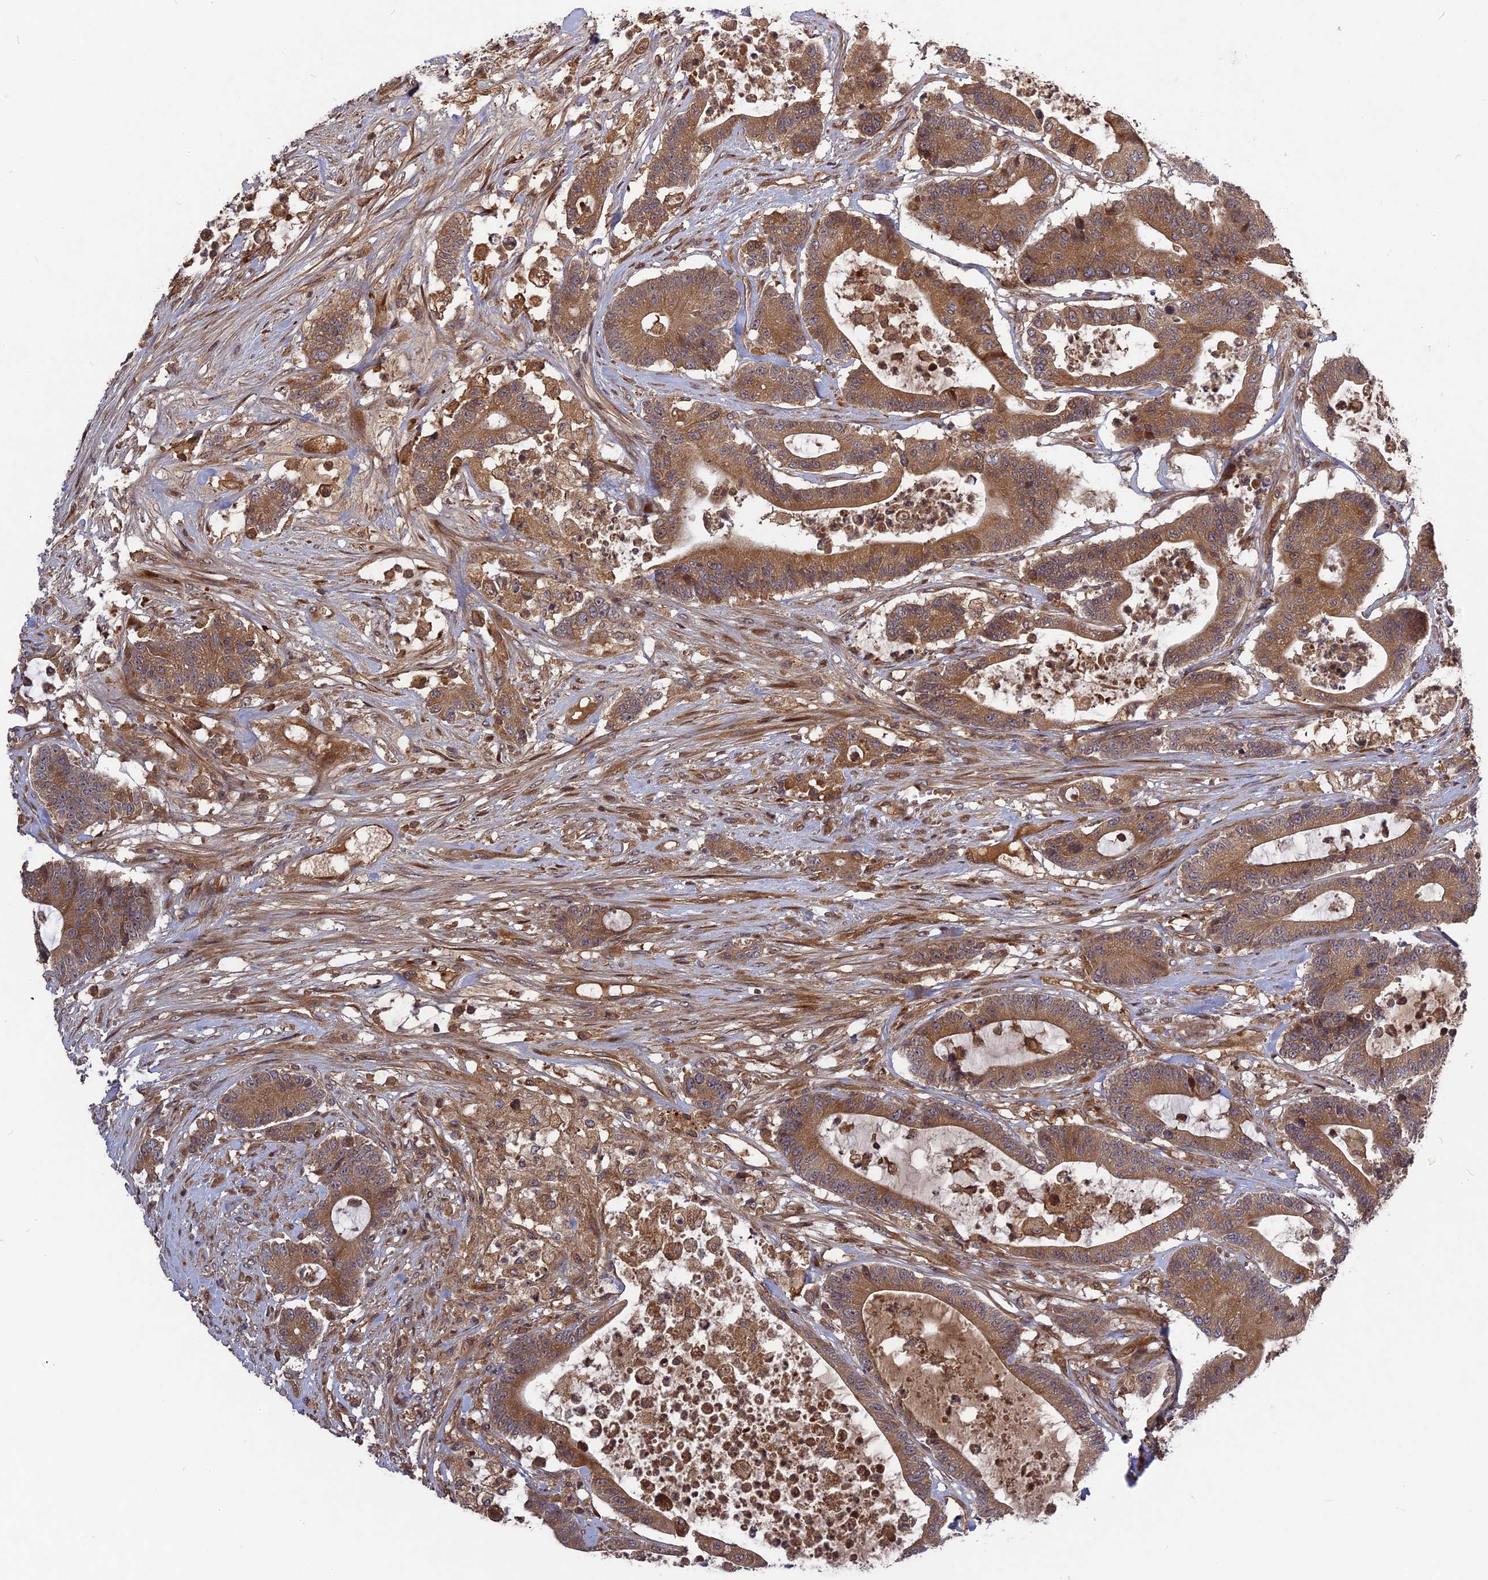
{"staining": {"intensity": "moderate", "quantity": ">75%", "location": "cytoplasmic/membranous"}, "tissue": "colorectal cancer", "cell_type": "Tumor cells", "image_type": "cancer", "snomed": [{"axis": "morphology", "description": "Adenocarcinoma, NOS"}, {"axis": "topography", "description": "Colon"}], "caption": "Tumor cells exhibit medium levels of moderate cytoplasmic/membranous staining in about >75% of cells in adenocarcinoma (colorectal).", "gene": "TMUB2", "patient": {"sex": "female", "age": 84}}